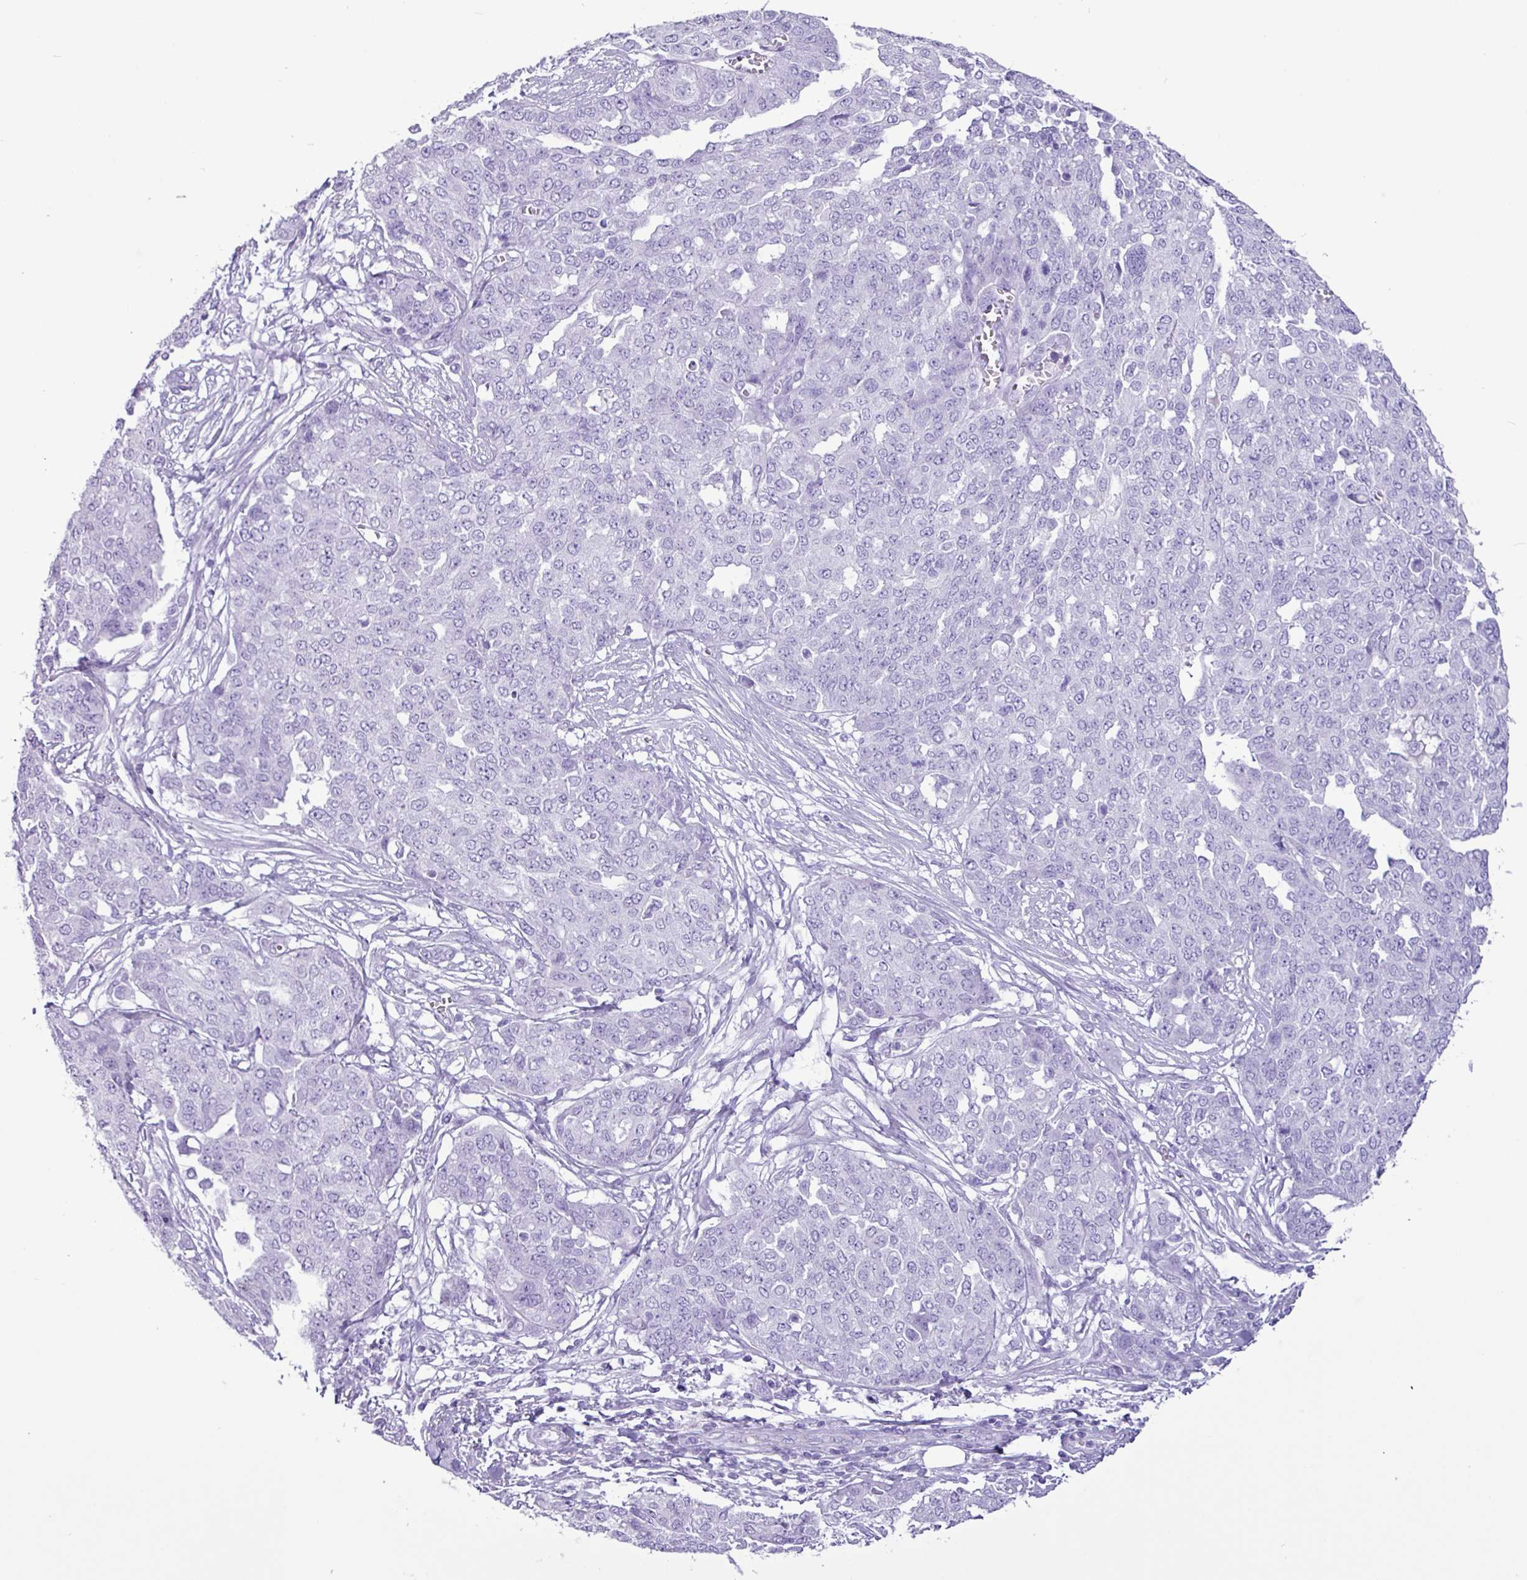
{"staining": {"intensity": "negative", "quantity": "none", "location": "none"}, "tissue": "ovarian cancer", "cell_type": "Tumor cells", "image_type": "cancer", "snomed": [{"axis": "morphology", "description": "Cystadenocarcinoma, serous, NOS"}, {"axis": "topography", "description": "Soft tissue"}, {"axis": "topography", "description": "Ovary"}], "caption": "DAB (3,3'-diaminobenzidine) immunohistochemical staining of human ovarian cancer (serous cystadenocarcinoma) reveals no significant expression in tumor cells. (Stains: DAB immunohistochemistry with hematoxylin counter stain, Microscopy: brightfield microscopy at high magnification).", "gene": "CKMT2", "patient": {"sex": "female", "age": 57}}